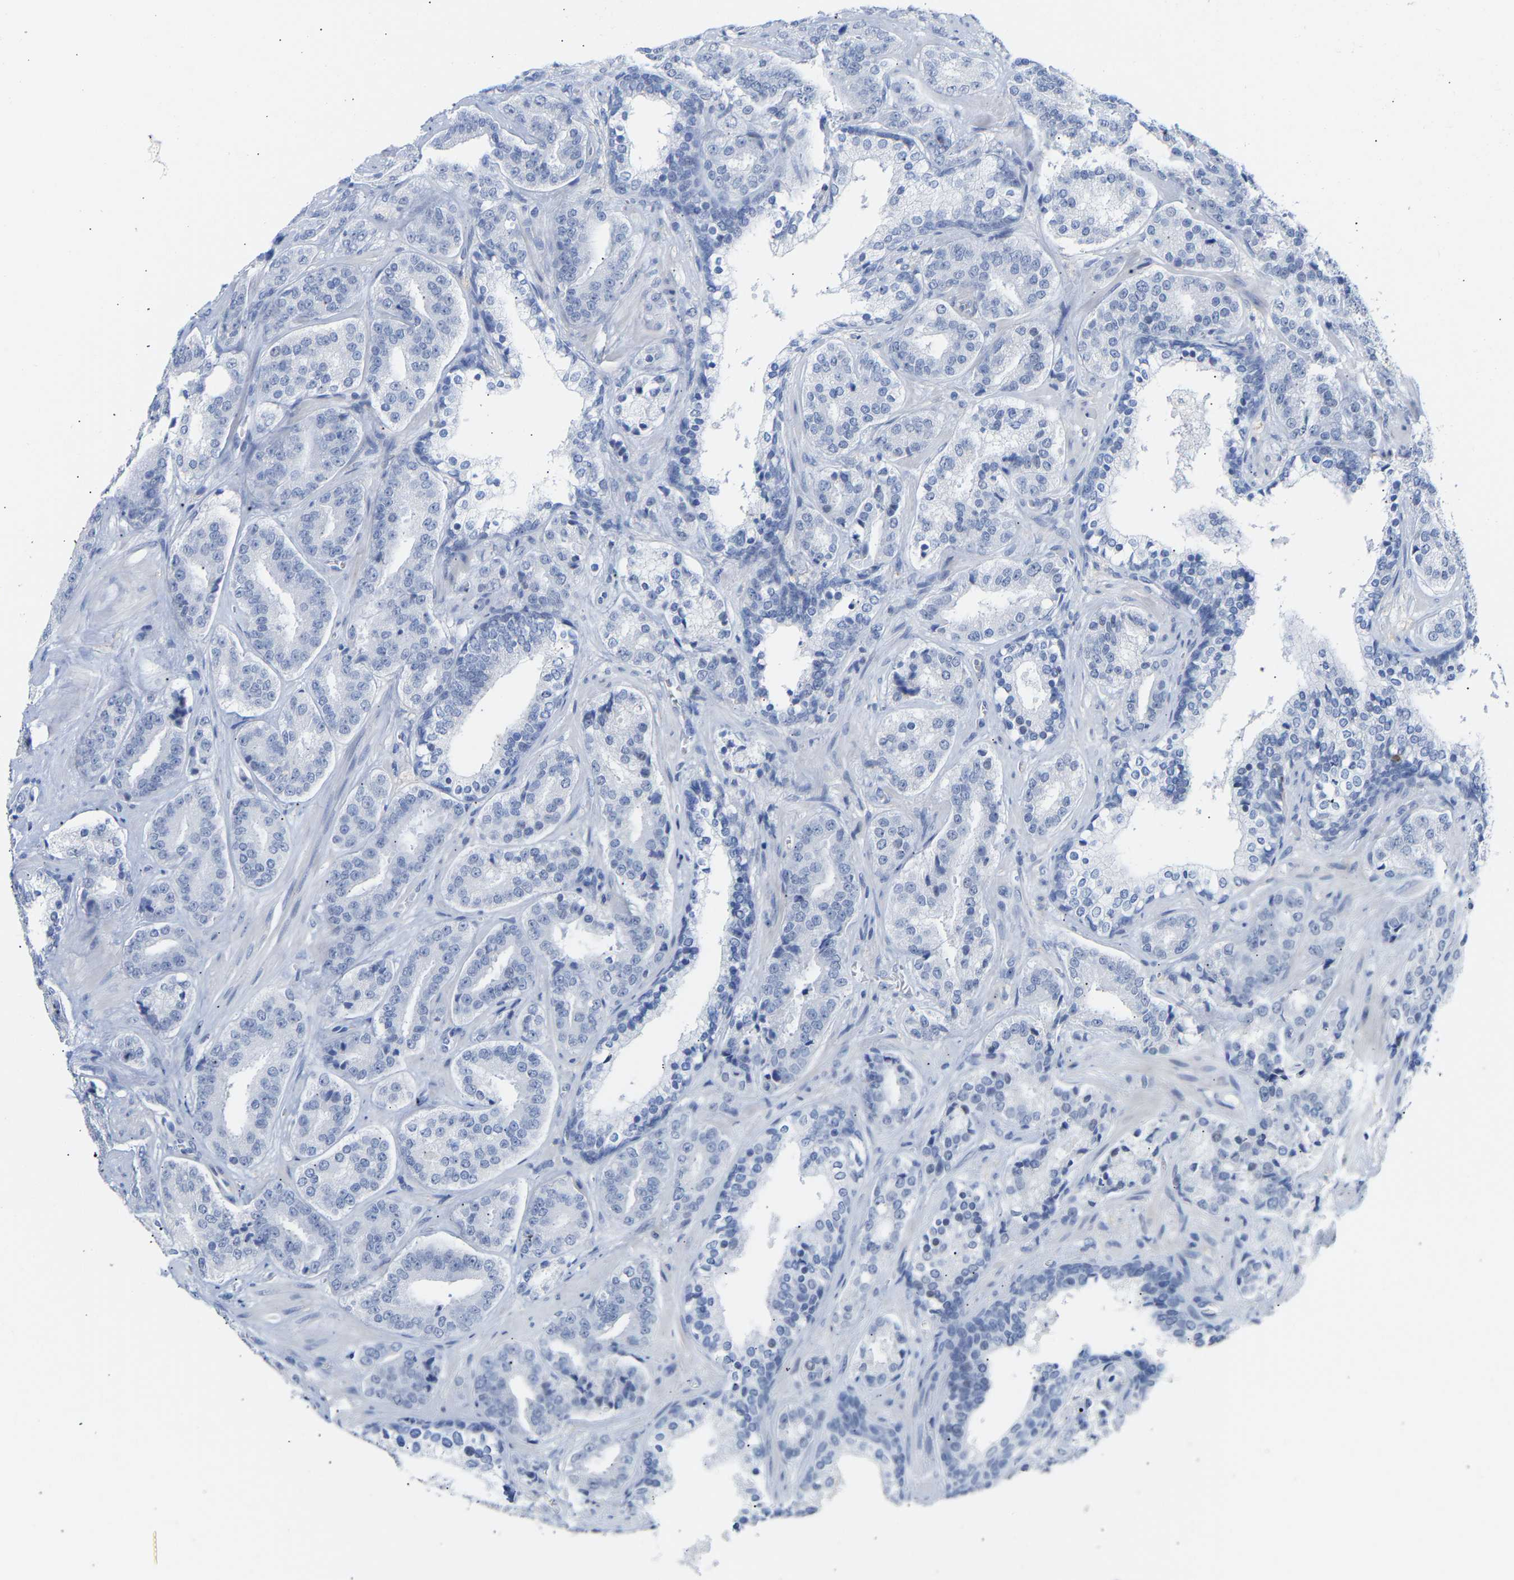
{"staining": {"intensity": "negative", "quantity": "none", "location": "none"}, "tissue": "prostate cancer", "cell_type": "Tumor cells", "image_type": "cancer", "snomed": [{"axis": "morphology", "description": "Adenocarcinoma, High grade"}, {"axis": "topography", "description": "Prostate"}], "caption": "Immunohistochemical staining of adenocarcinoma (high-grade) (prostate) shows no significant staining in tumor cells.", "gene": "AMPH", "patient": {"sex": "male", "age": 60}}